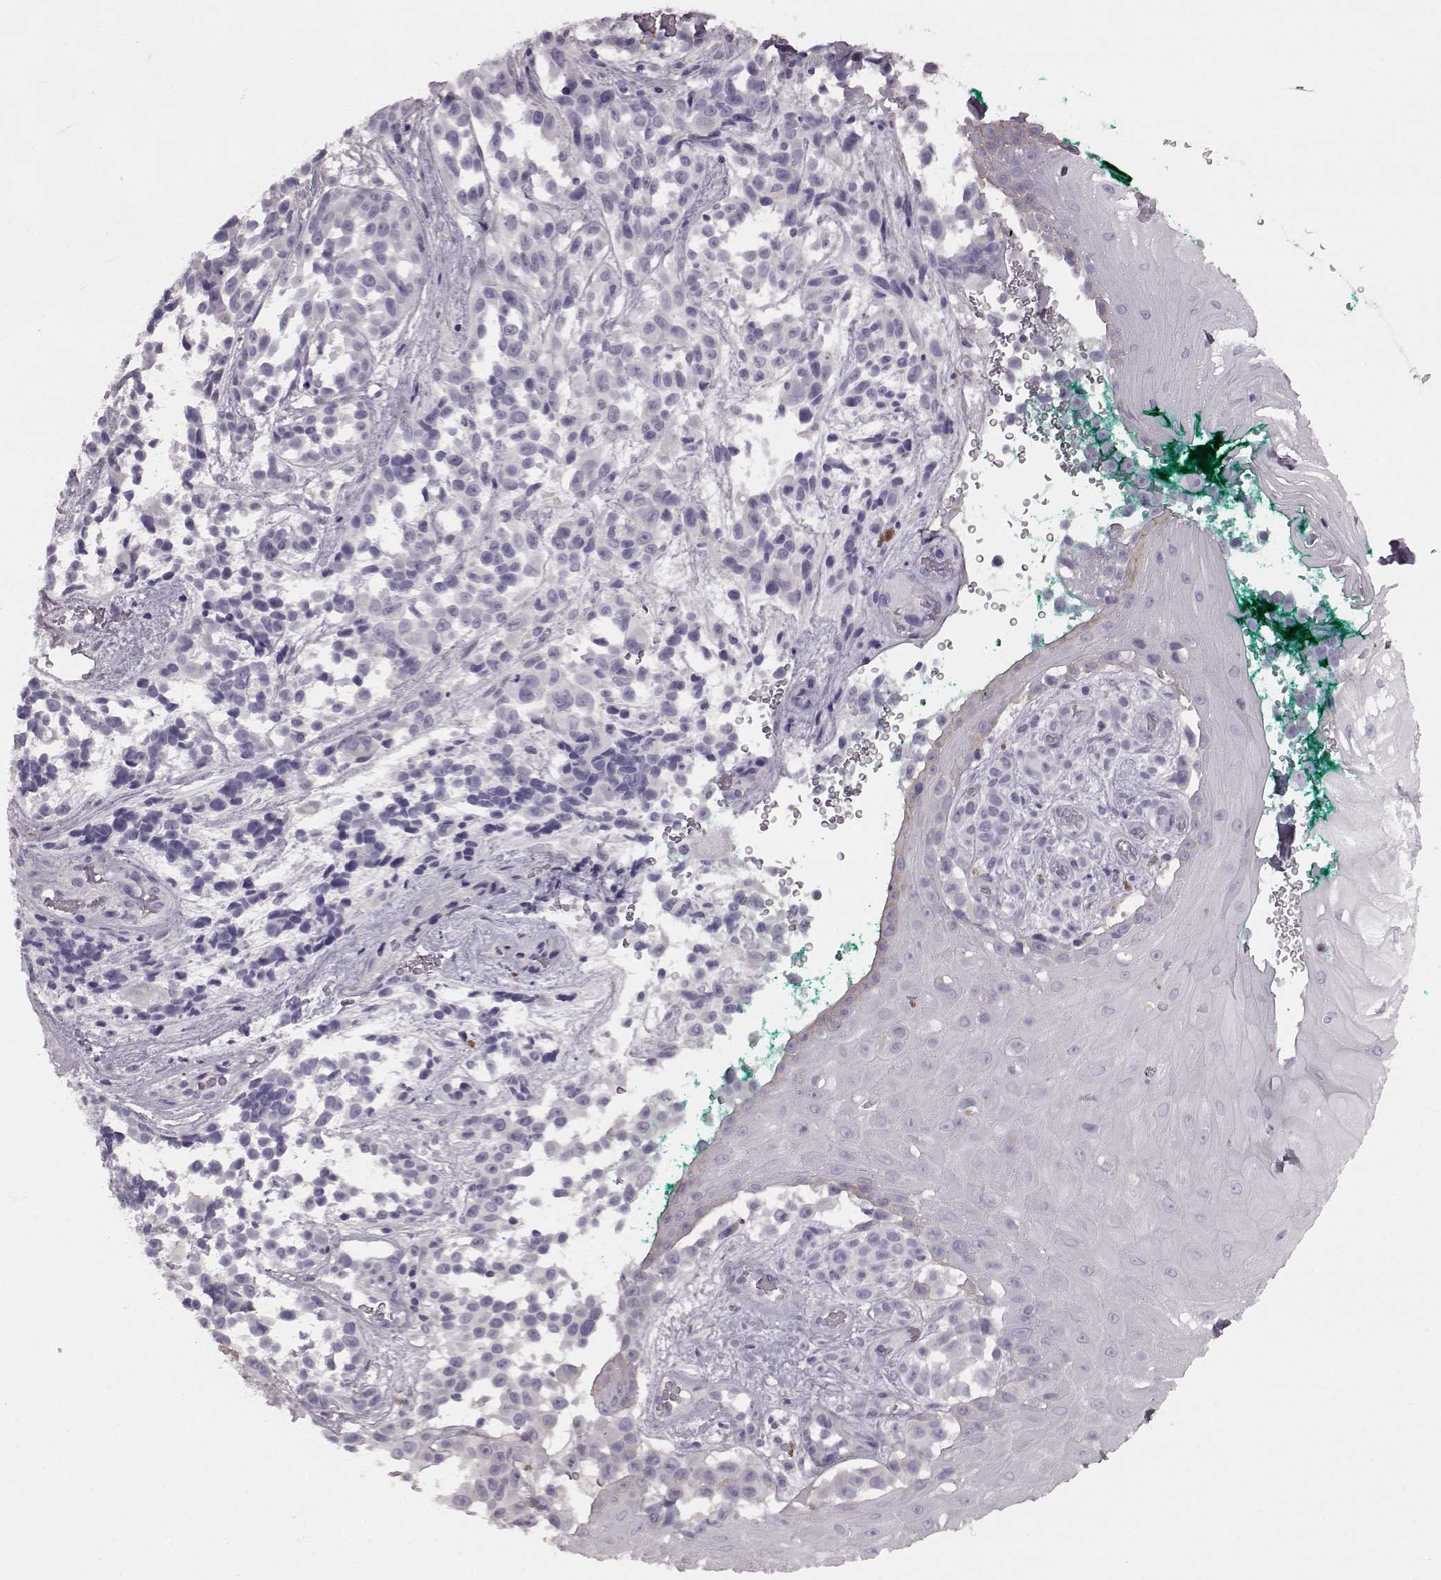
{"staining": {"intensity": "negative", "quantity": "none", "location": "none"}, "tissue": "melanoma", "cell_type": "Tumor cells", "image_type": "cancer", "snomed": [{"axis": "morphology", "description": "Malignant melanoma, NOS"}, {"axis": "topography", "description": "Skin"}], "caption": "Tumor cells are negative for brown protein staining in malignant melanoma.", "gene": "CRYBA2", "patient": {"sex": "female", "age": 88}}